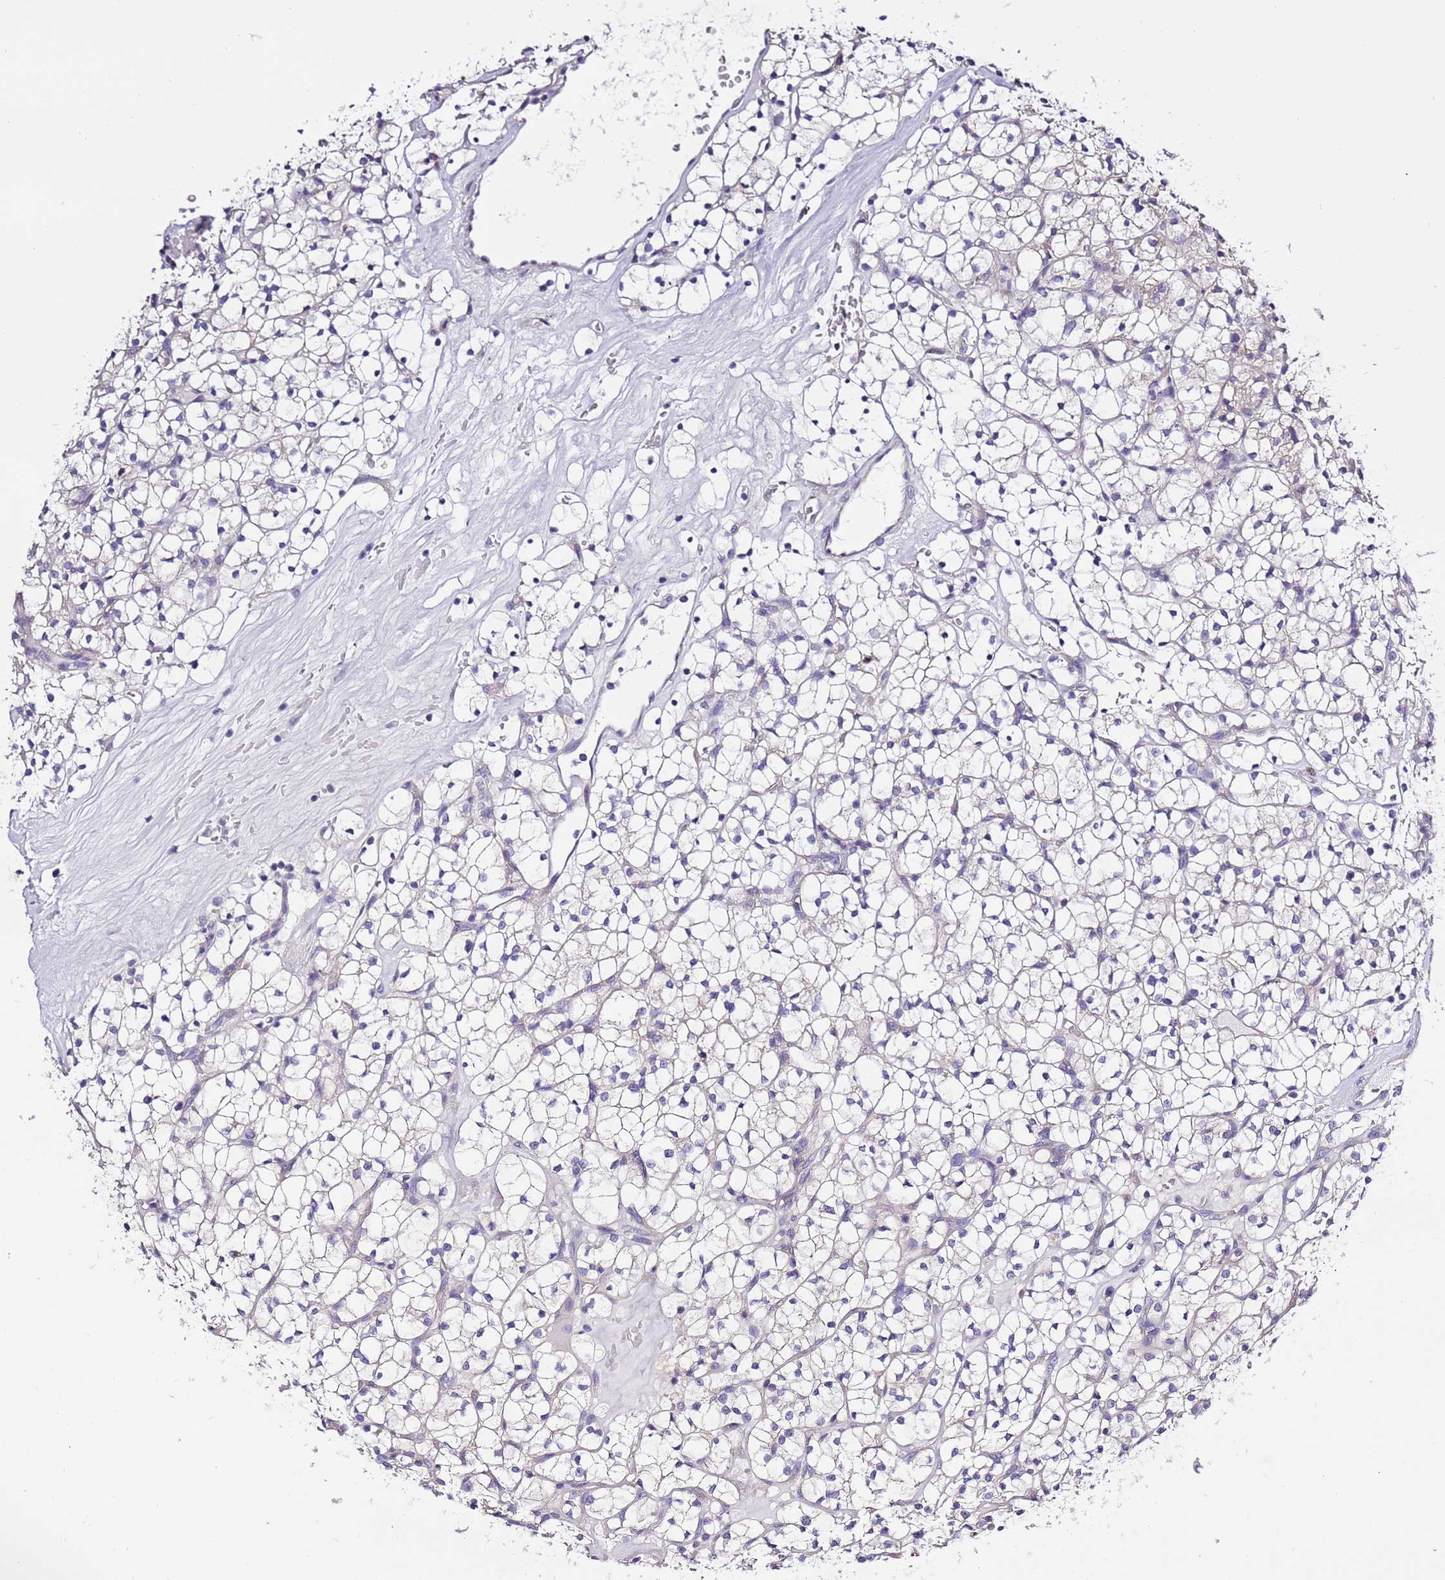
{"staining": {"intensity": "negative", "quantity": "none", "location": "none"}, "tissue": "renal cancer", "cell_type": "Tumor cells", "image_type": "cancer", "snomed": [{"axis": "morphology", "description": "Adenocarcinoma, NOS"}, {"axis": "topography", "description": "Kidney"}], "caption": "Immunohistochemistry (IHC) image of human renal cancer stained for a protein (brown), which exhibits no positivity in tumor cells.", "gene": "STIP1", "patient": {"sex": "female", "age": 64}}